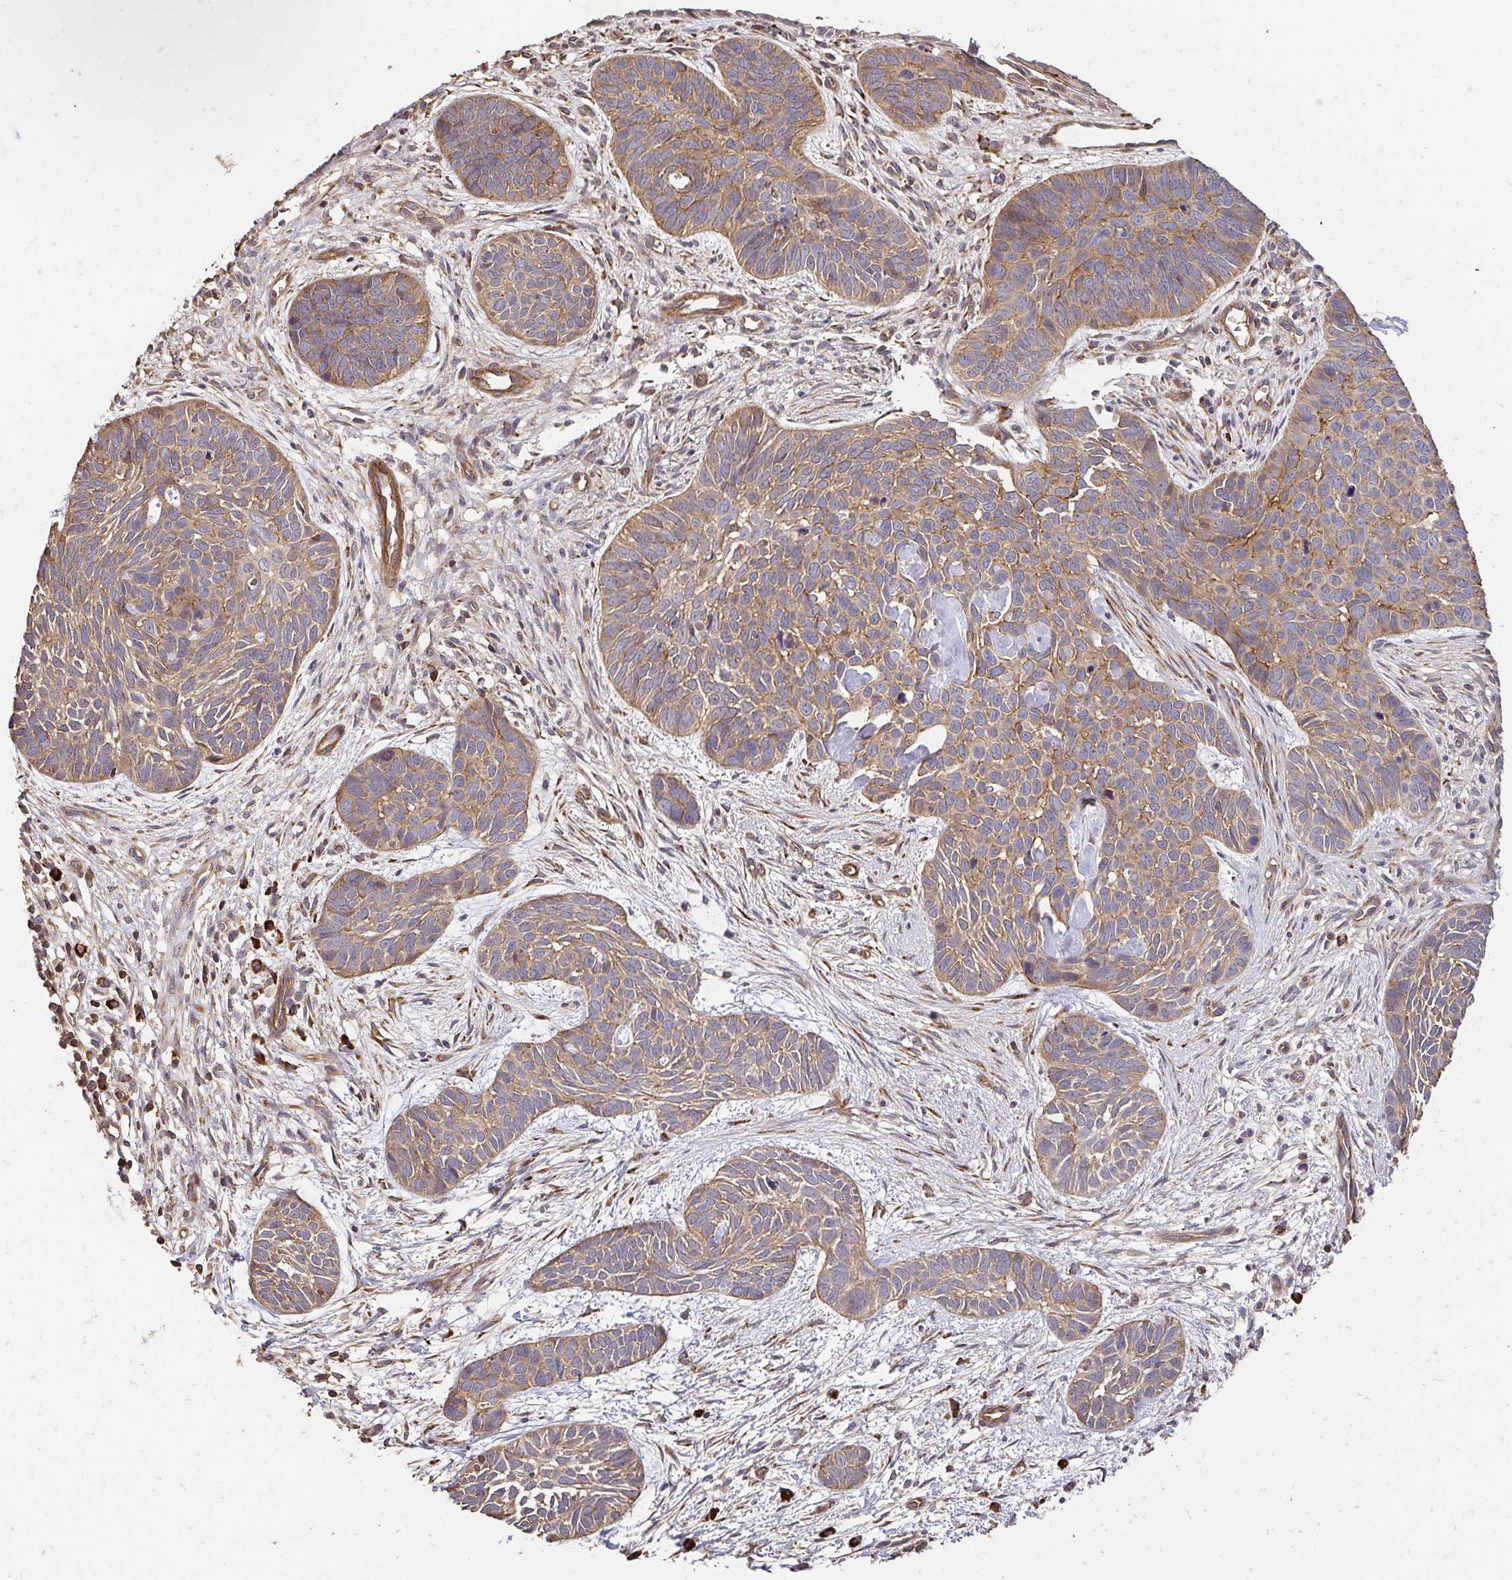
{"staining": {"intensity": "moderate", "quantity": ">75%", "location": "cytoplasmic/membranous"}, "tissue": "skin cancer", "cell_type": "Tumor cells", "image_type": "cancer", "snomed": [{"axis": "morphology", "description": "Basal cell carcinoma"}, {"axis": "topography", "description": "Skin"}], "caption": "High-power microscopy captured an IHC micrograph of skin basal cell carcinoma, revealing moderate cytoplasmic/membranous expression in about >75% of tumor cells.", "gene": "APBB1", "patient": {"sex": "male", "age": 69}}